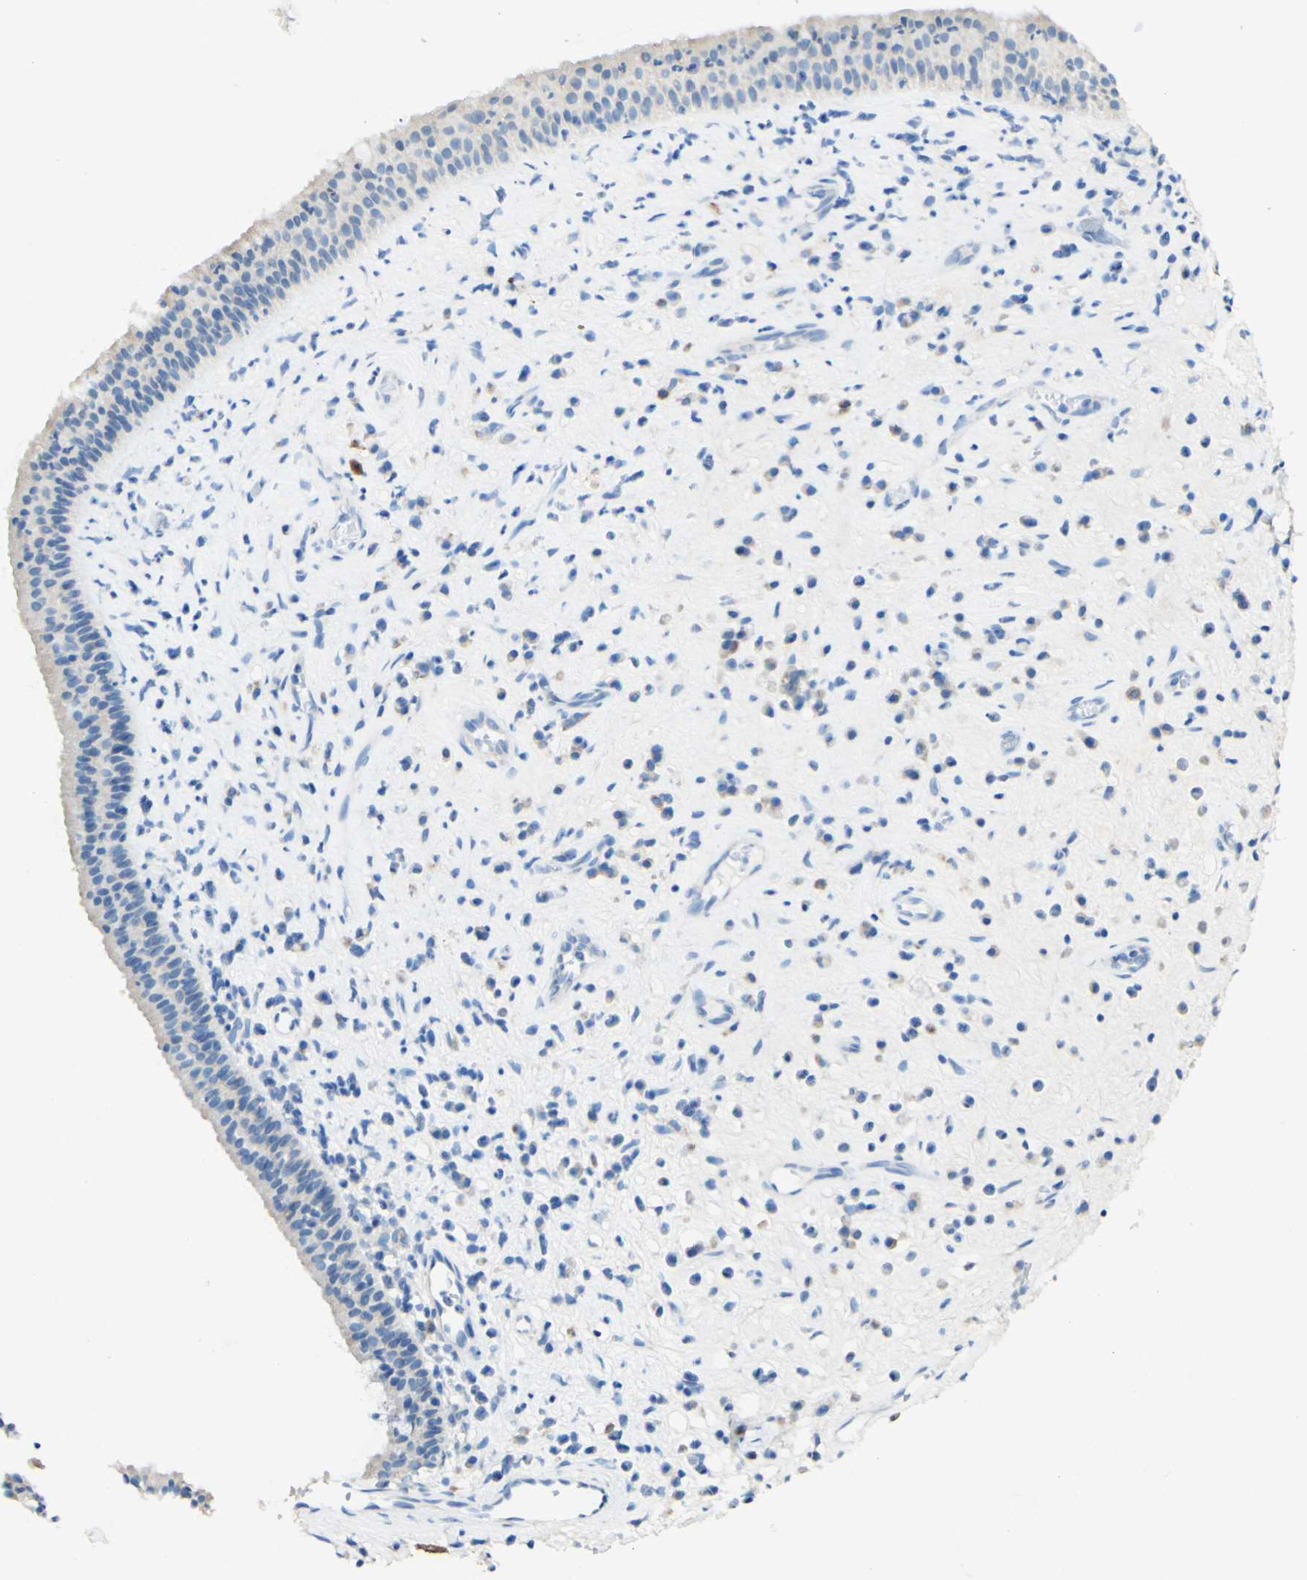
{"staining": {"intensity": "weak", "quantity": "<25%", "location": "cytoplasmic/membranous"}, "tissue": "nasopharynx", "cell_type": "Respiratory epithelial cells", "image_type": "normal", "snomed": [{"axis": "morphology", "description": "Normal tissue, NOS"}, {"axis": "topography", "description": "Nasopharynx"}], "caption": "A high-resolution image shows immunohistochemistry staining of benign nasopharynx, which reveals no significant expression in respiratory epithelial cells. (DAB immunohistochemistry (IHC) visualized using brightfield microscopy, high magnification).", "gene": "FGF4", "patient": {"sex": "female", "age": 51}}